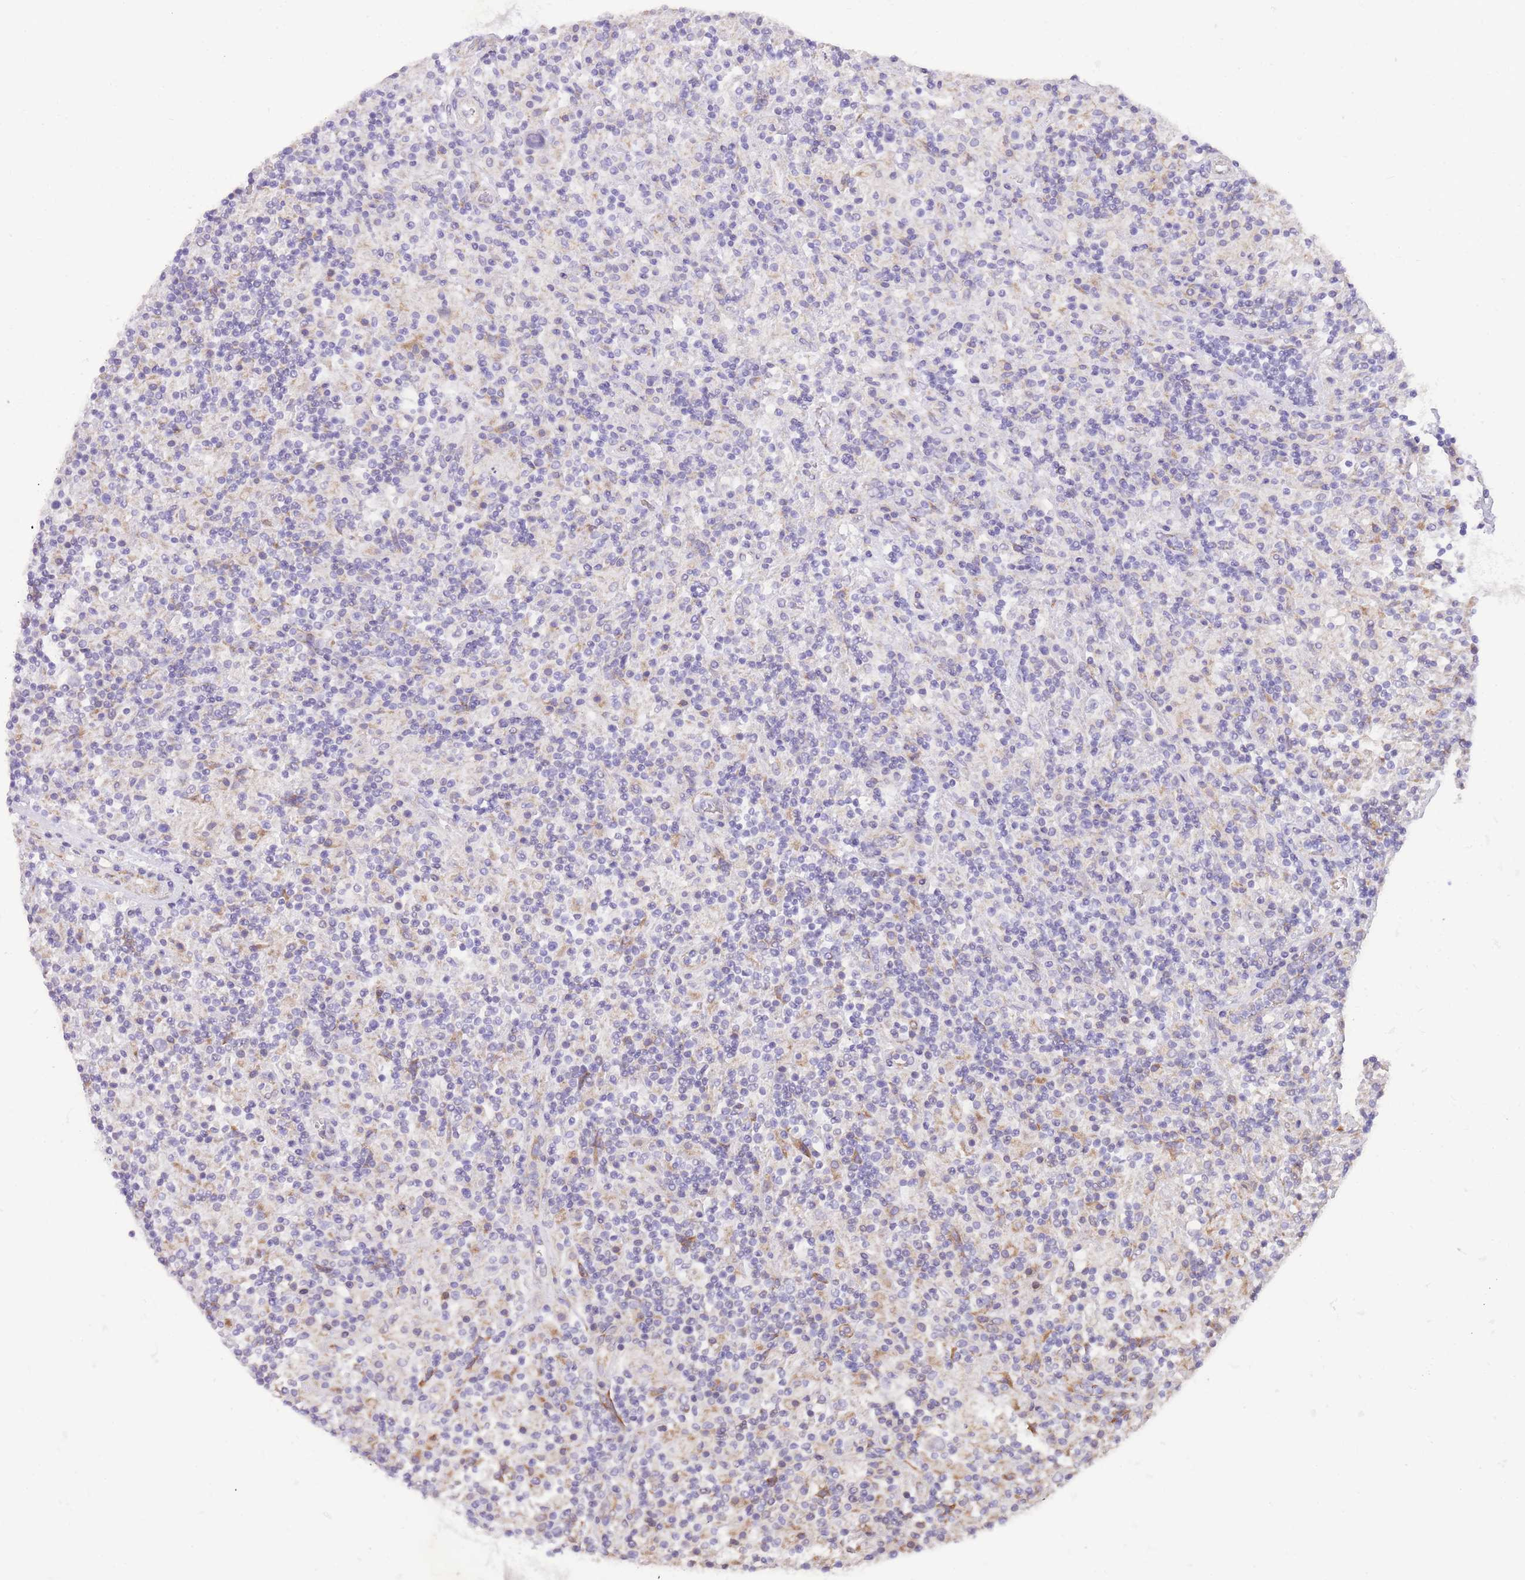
{"staining": {"intensity": "negative", "quantity": "none", "location": "none"}, "tissue": "lymphoma", "cell_type": "Tumor cells", "image_type": "cancer", "snomed": [{"axis": "morphology", "description": "Hodgkin's disease, NOS"}, {"axis": "topography", "description": "Lymph node"}], "caption": "This is an immunohistochemistry (IHC) histopathology image of lymphoma. There is no staining in tumor cells.", "gene": "TOPAZ1", "patient": {"sex": "male", "age": 70}}